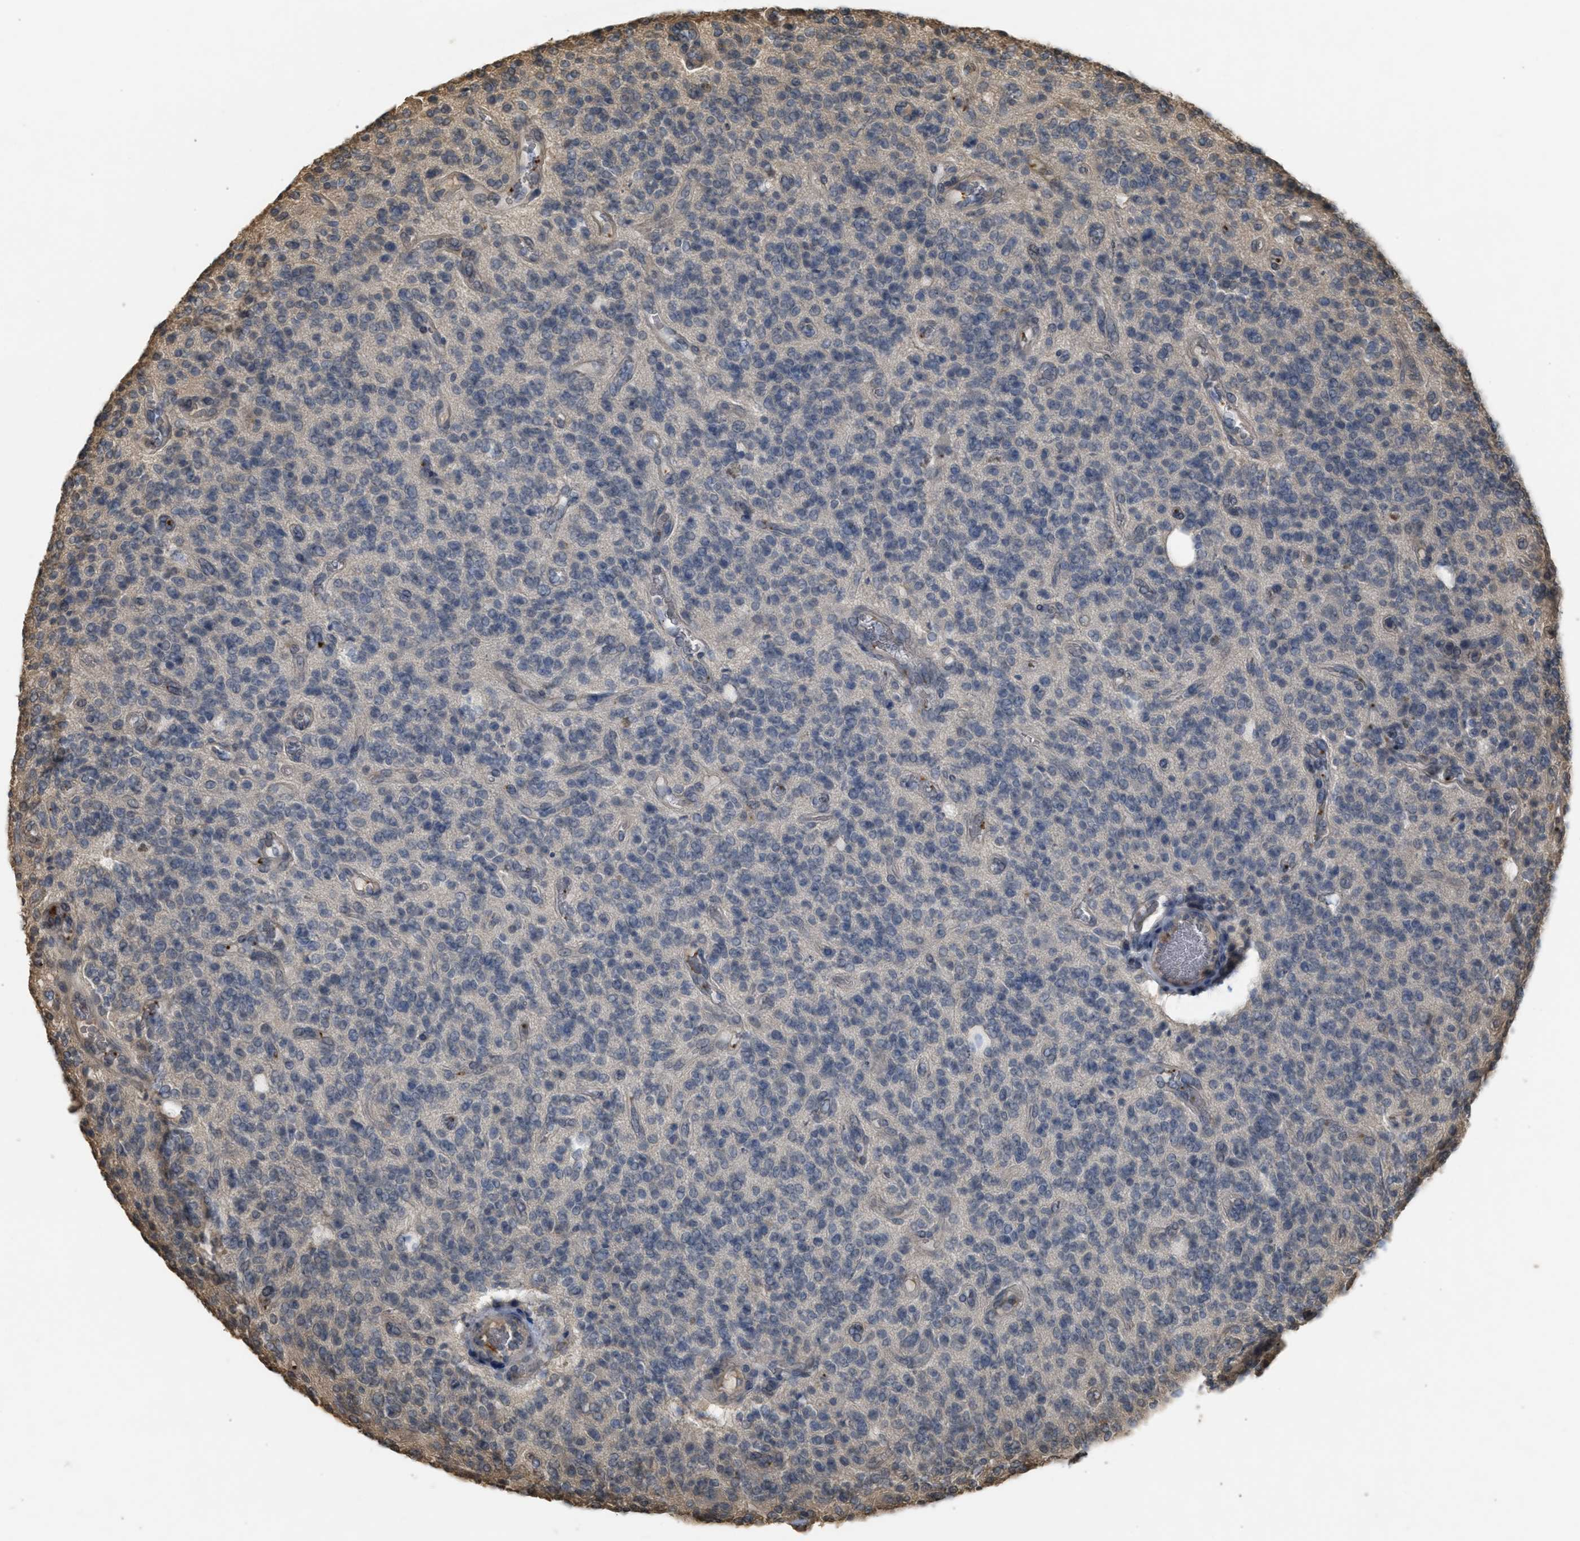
{"staining": {"intensity": "negative", "quantity": "none", "location": "none"}, "tissue": "glioma", "cell_type": "Tumor cells", "image_type": "cancer", "snomed": [{"axis": "morphology", "description": "Glioma, malignant, High grade"}, {"axis": "topography", "description": "Brain"}], "caption": "DAB (3,3'-diaminobenzidine) immunohistochemical staining of human malignant glioma (high-grade) demonstrates no significant expression in tumor cells.", "gene": "ARHGDIA", "patient": {"sex": "male", "age": 34}}